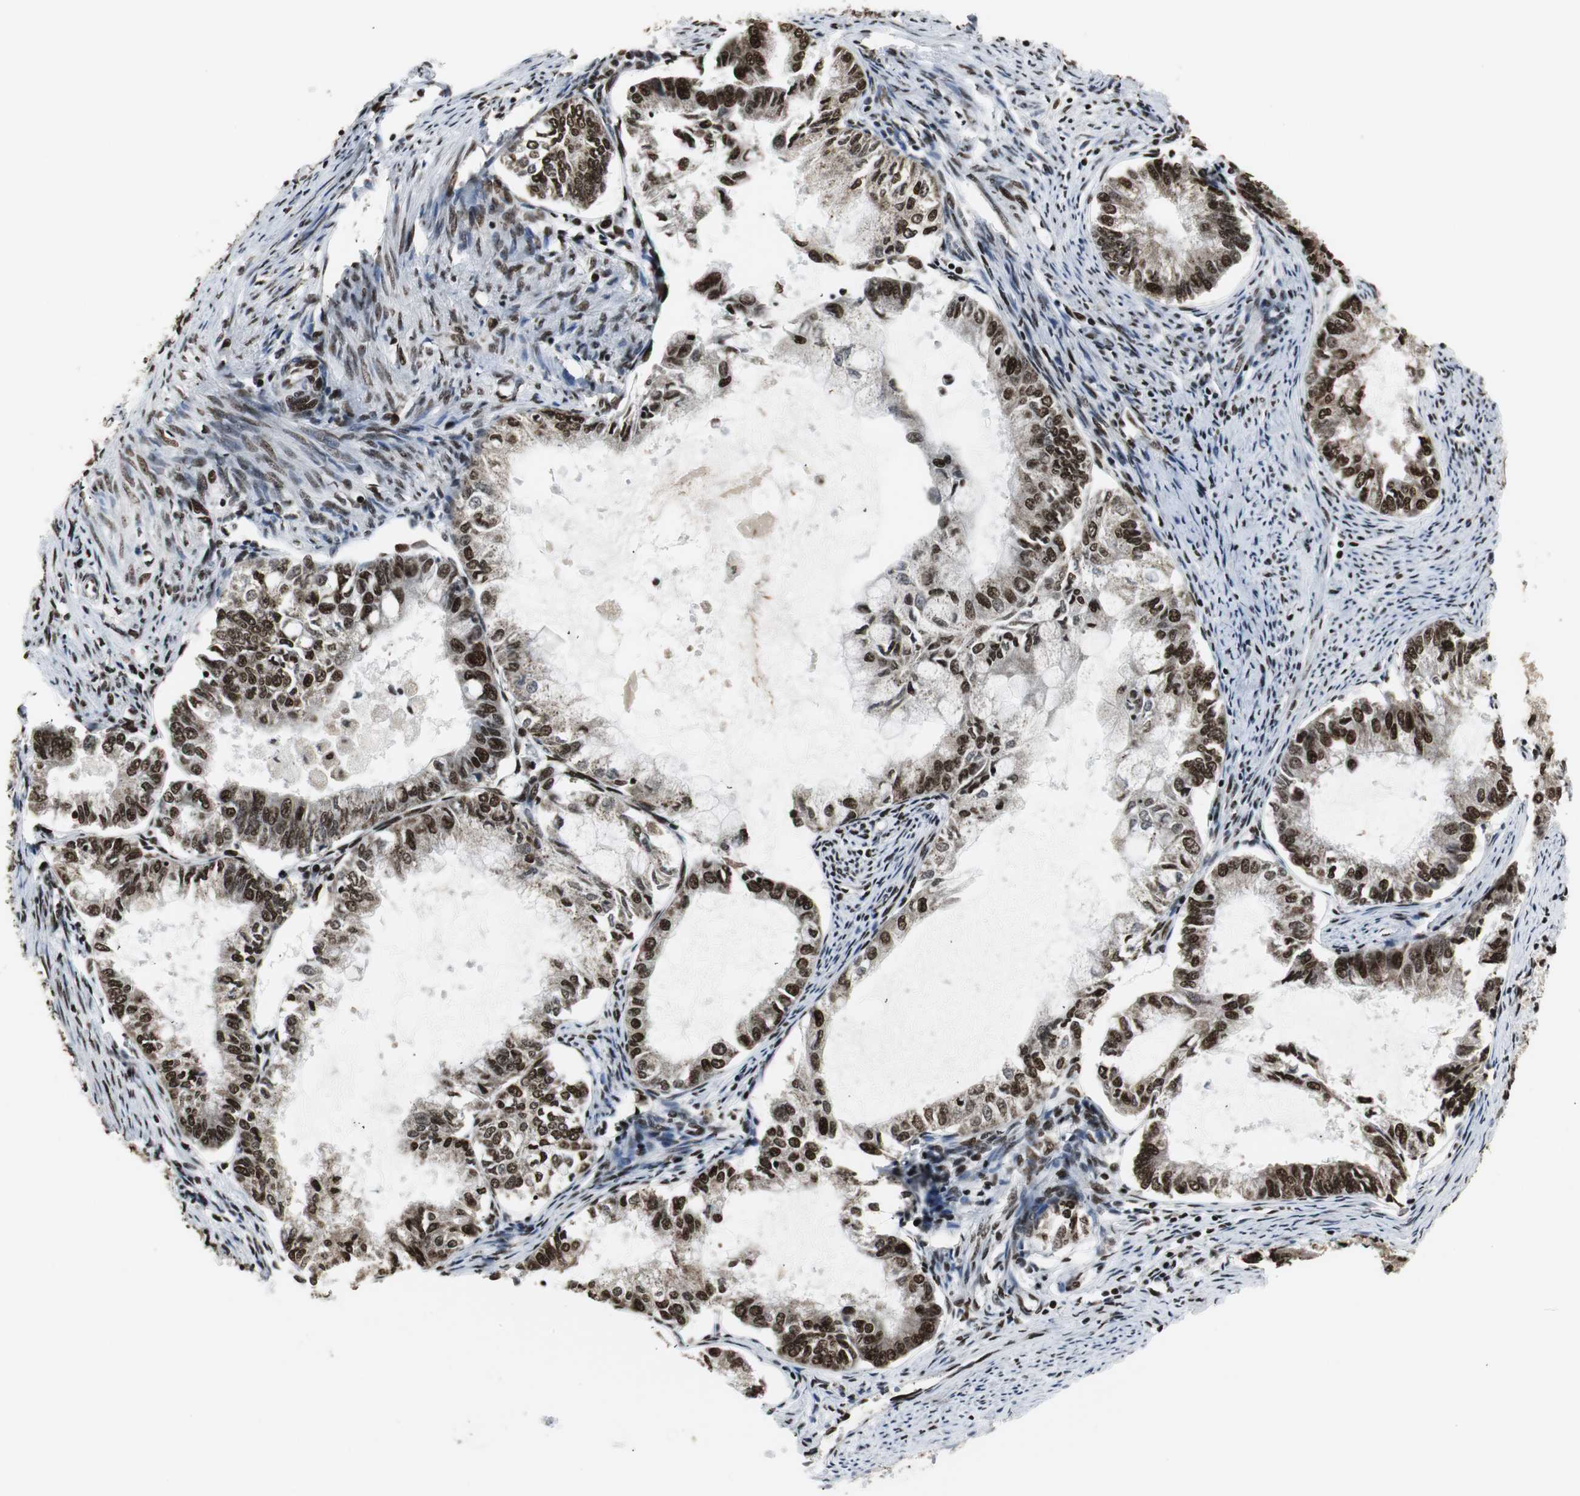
{"staining": {"intensity": "strong", "quantity": ">75%", "location": "nuclear"}, "tissue": "endometrial cancer", "cell_type": "Tumor cells", "image_type": "cancer", "snomed": [{"axis": "morphology", "description": "Adenocarcinoma, NOS"}, {"axis": "topography", "description": "Endometrium"}], "caption": "Immunohistochemistry (DAB) staining of human endometrial cancer (adenocarcinoma) displays strong nuclear protein positivity in about >75% of tumor cells.", "gene": "PARN", "patient": {"sex": "female", "age": 86}}